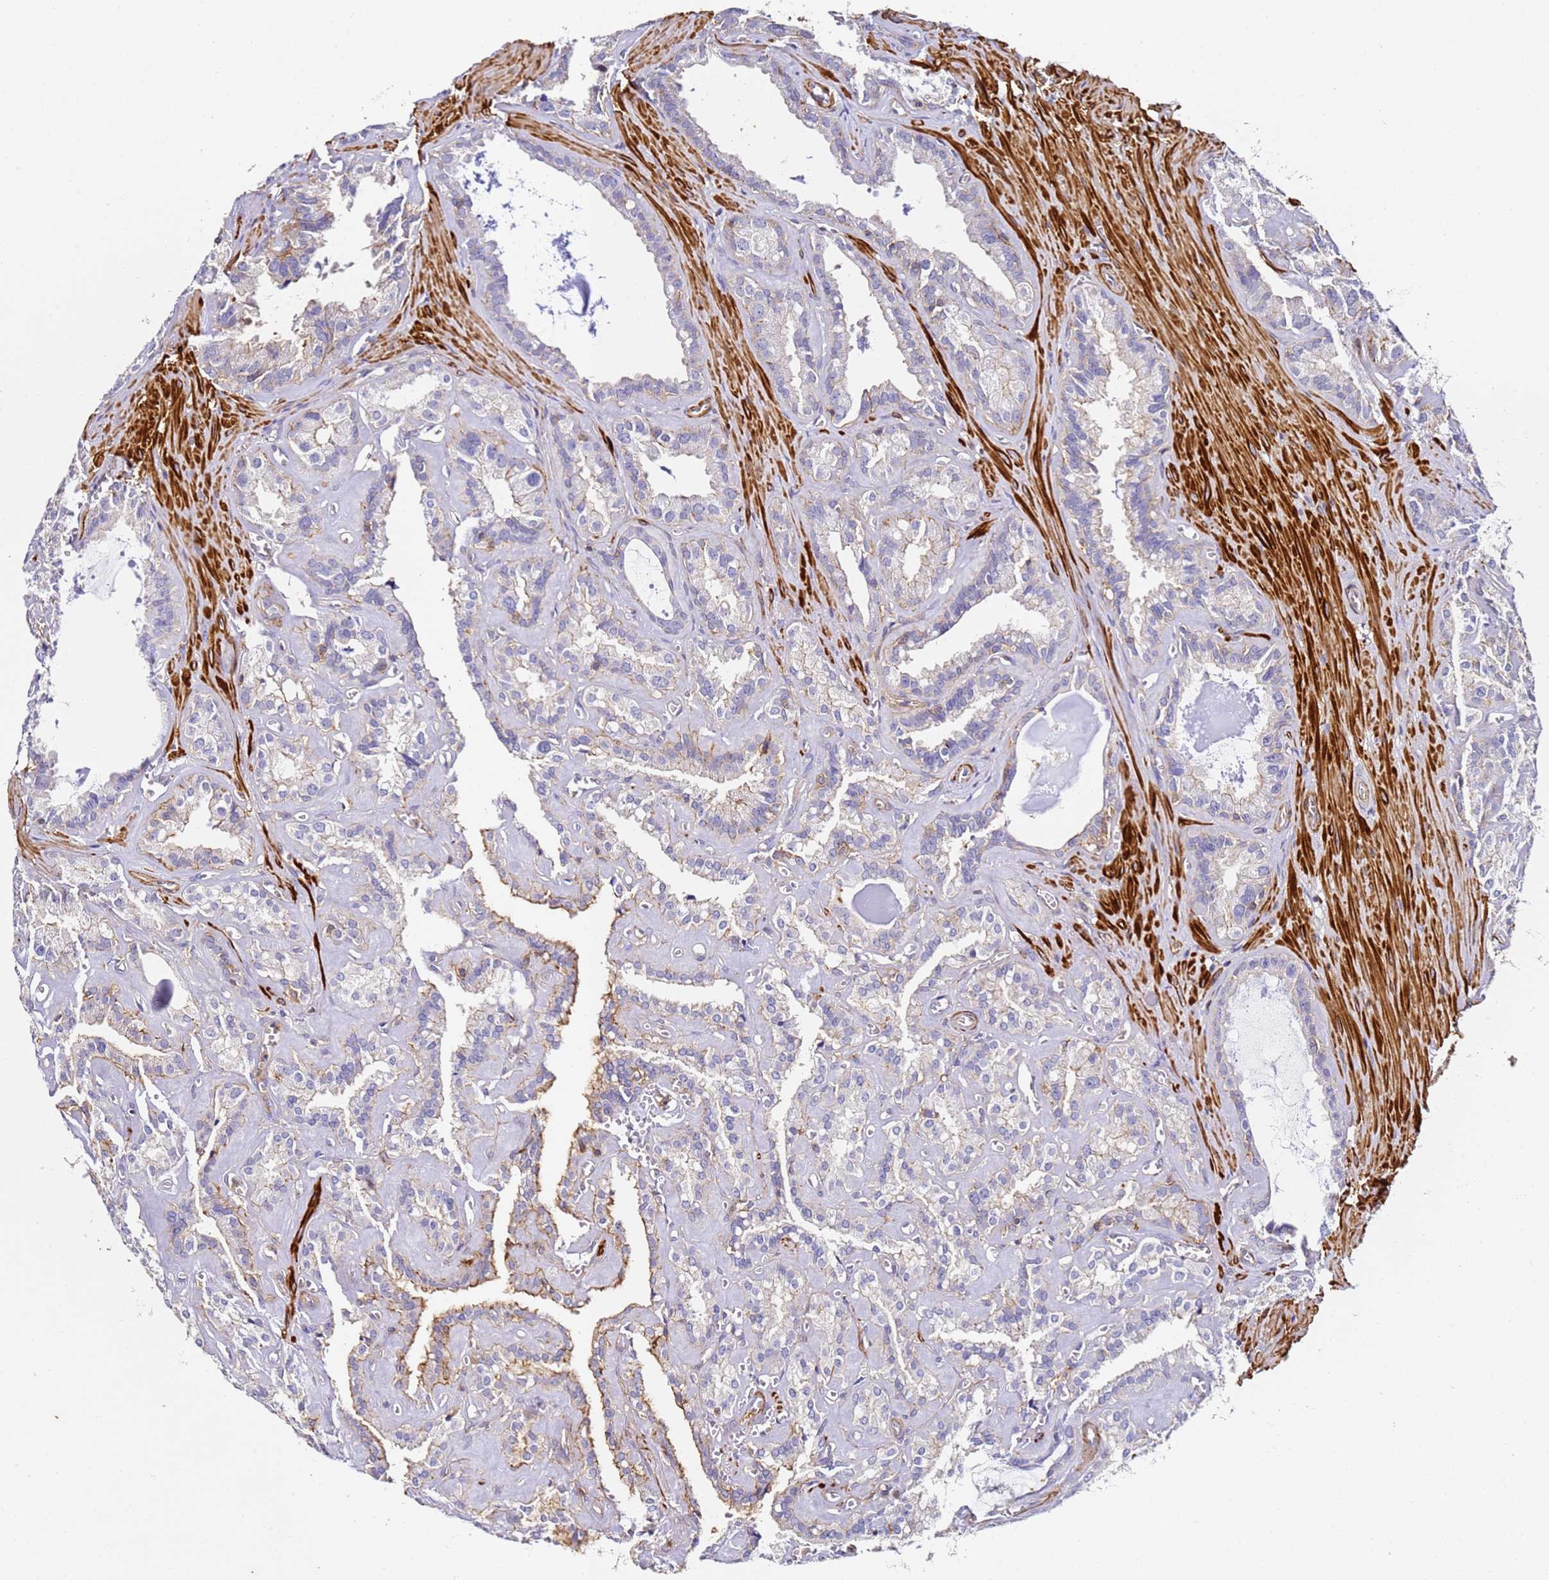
{"staining": {"intensity": "moderate", "quantity": "<25%", "location": "cytoplasmic/membranous"}, "tissue": "seminal vesicle", "cell_type": "Glandular cells", "image_type": "normal", "snomed": [{"axis": "morphology", "description": "Normal tissue, NOS"}, {"axis": "topography", "description": "Prostate"}, {"axis": "topography", "description": "Seminal veicle"}], "caption": "Brown immunohistochemical staining in benign seminal vesicle reveals moderate cytoplasmic/membranous expression in approximately <25% of glandular cells. (DAB IHC with brightfield microscopy, high magnification).", "gene": "ZNF671", "patient": {"sex": "male", "age": 59}}